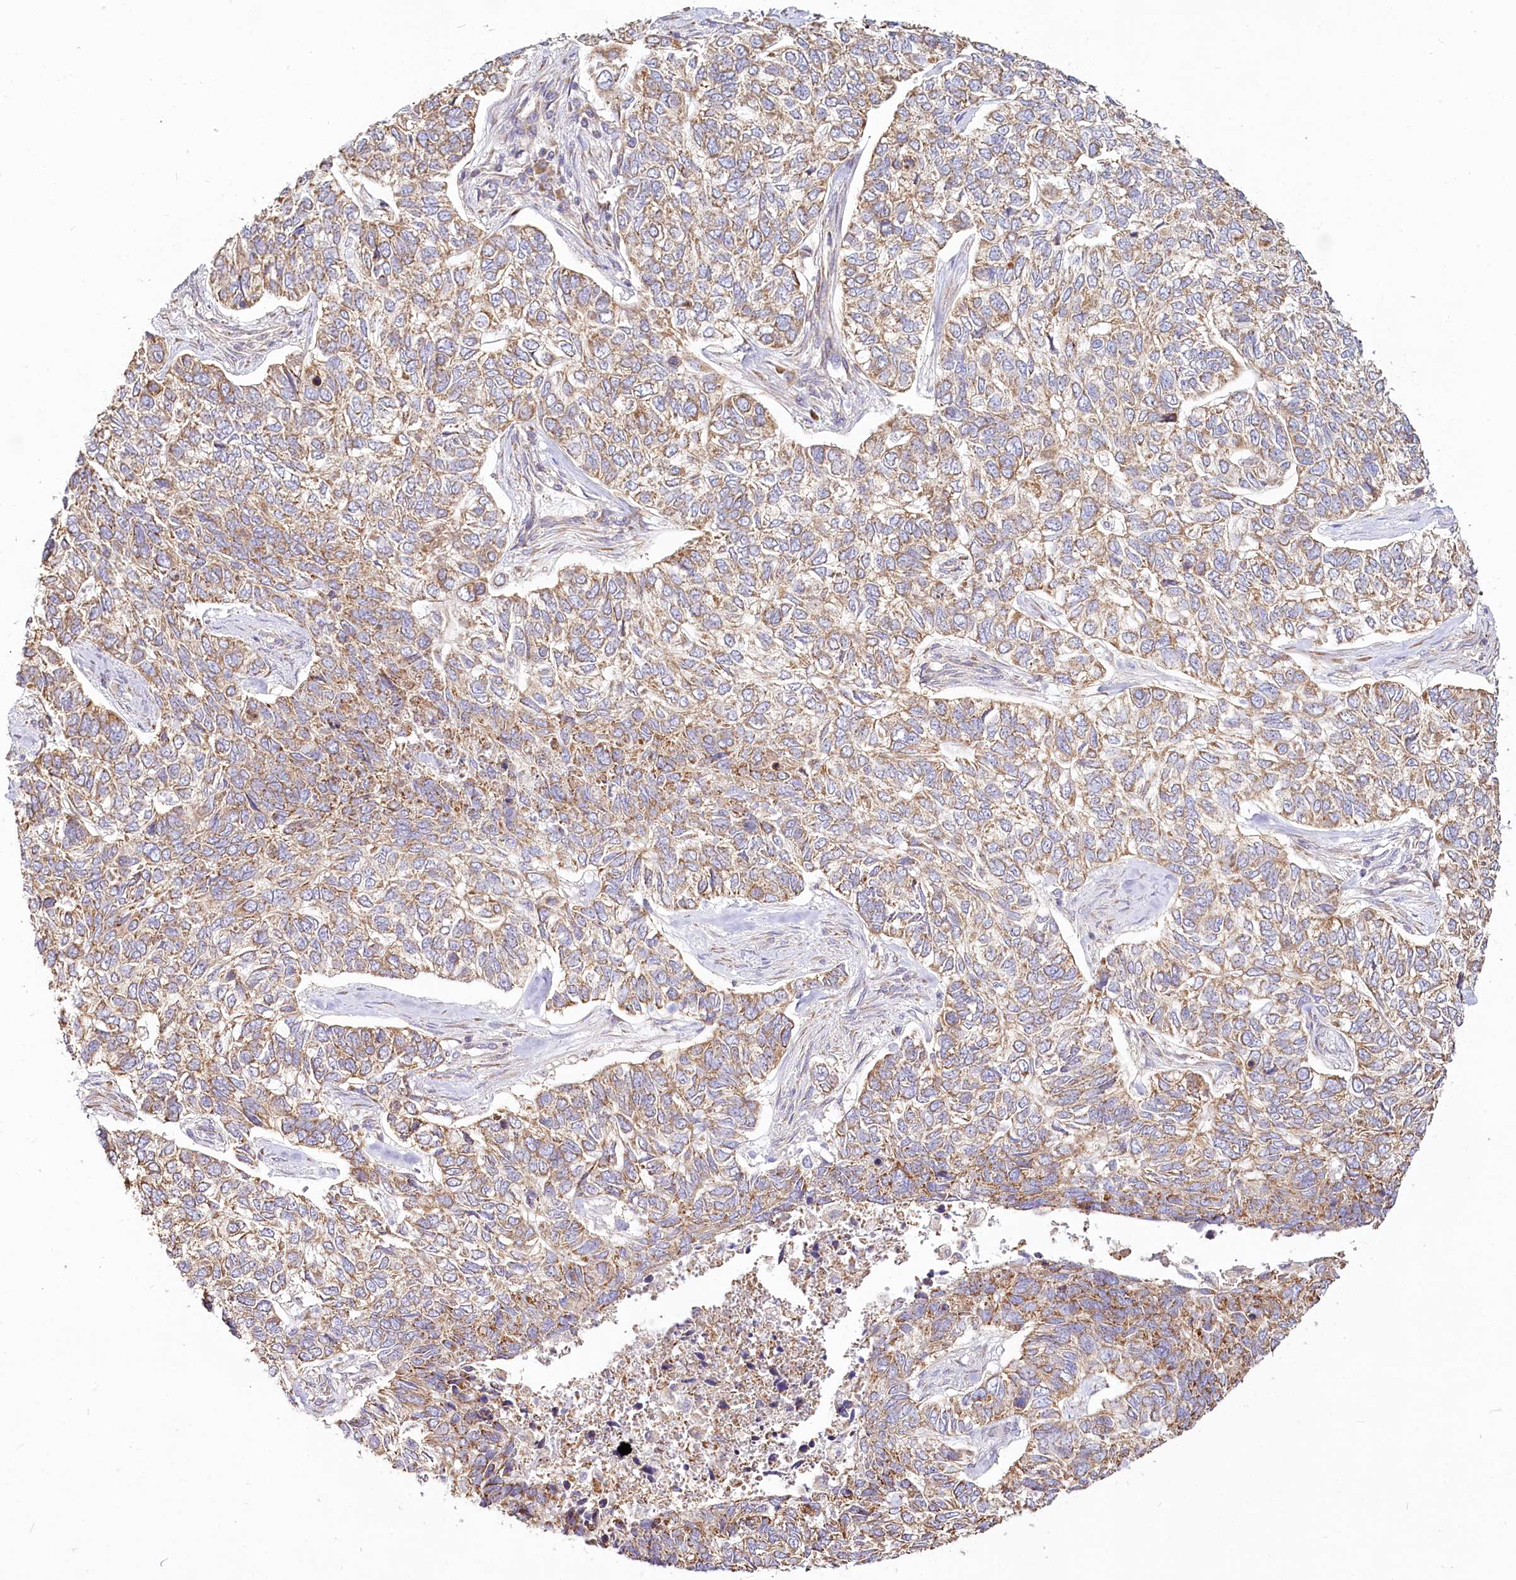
{"staining": {"intensity": "moderate", "quantity": ">75%", "location": "cytoplasmic/membranous"}, "tissue": "skin cancer", "cell_type": "Tumor cells", "image_type": "cancer", "snomed": [{"axis": "morphology", "description": "Basal cell carcinoma"}, {"axis": "topography", "description": "Skin"}], "caption": "IHC of skin basal cell carcinoma shows medium levels of moderate cytoplasmic/membranous expression in about >75% of tumor cells.", "gene": "ACOX2", "patient": {"sex": "female", "age": 65}}